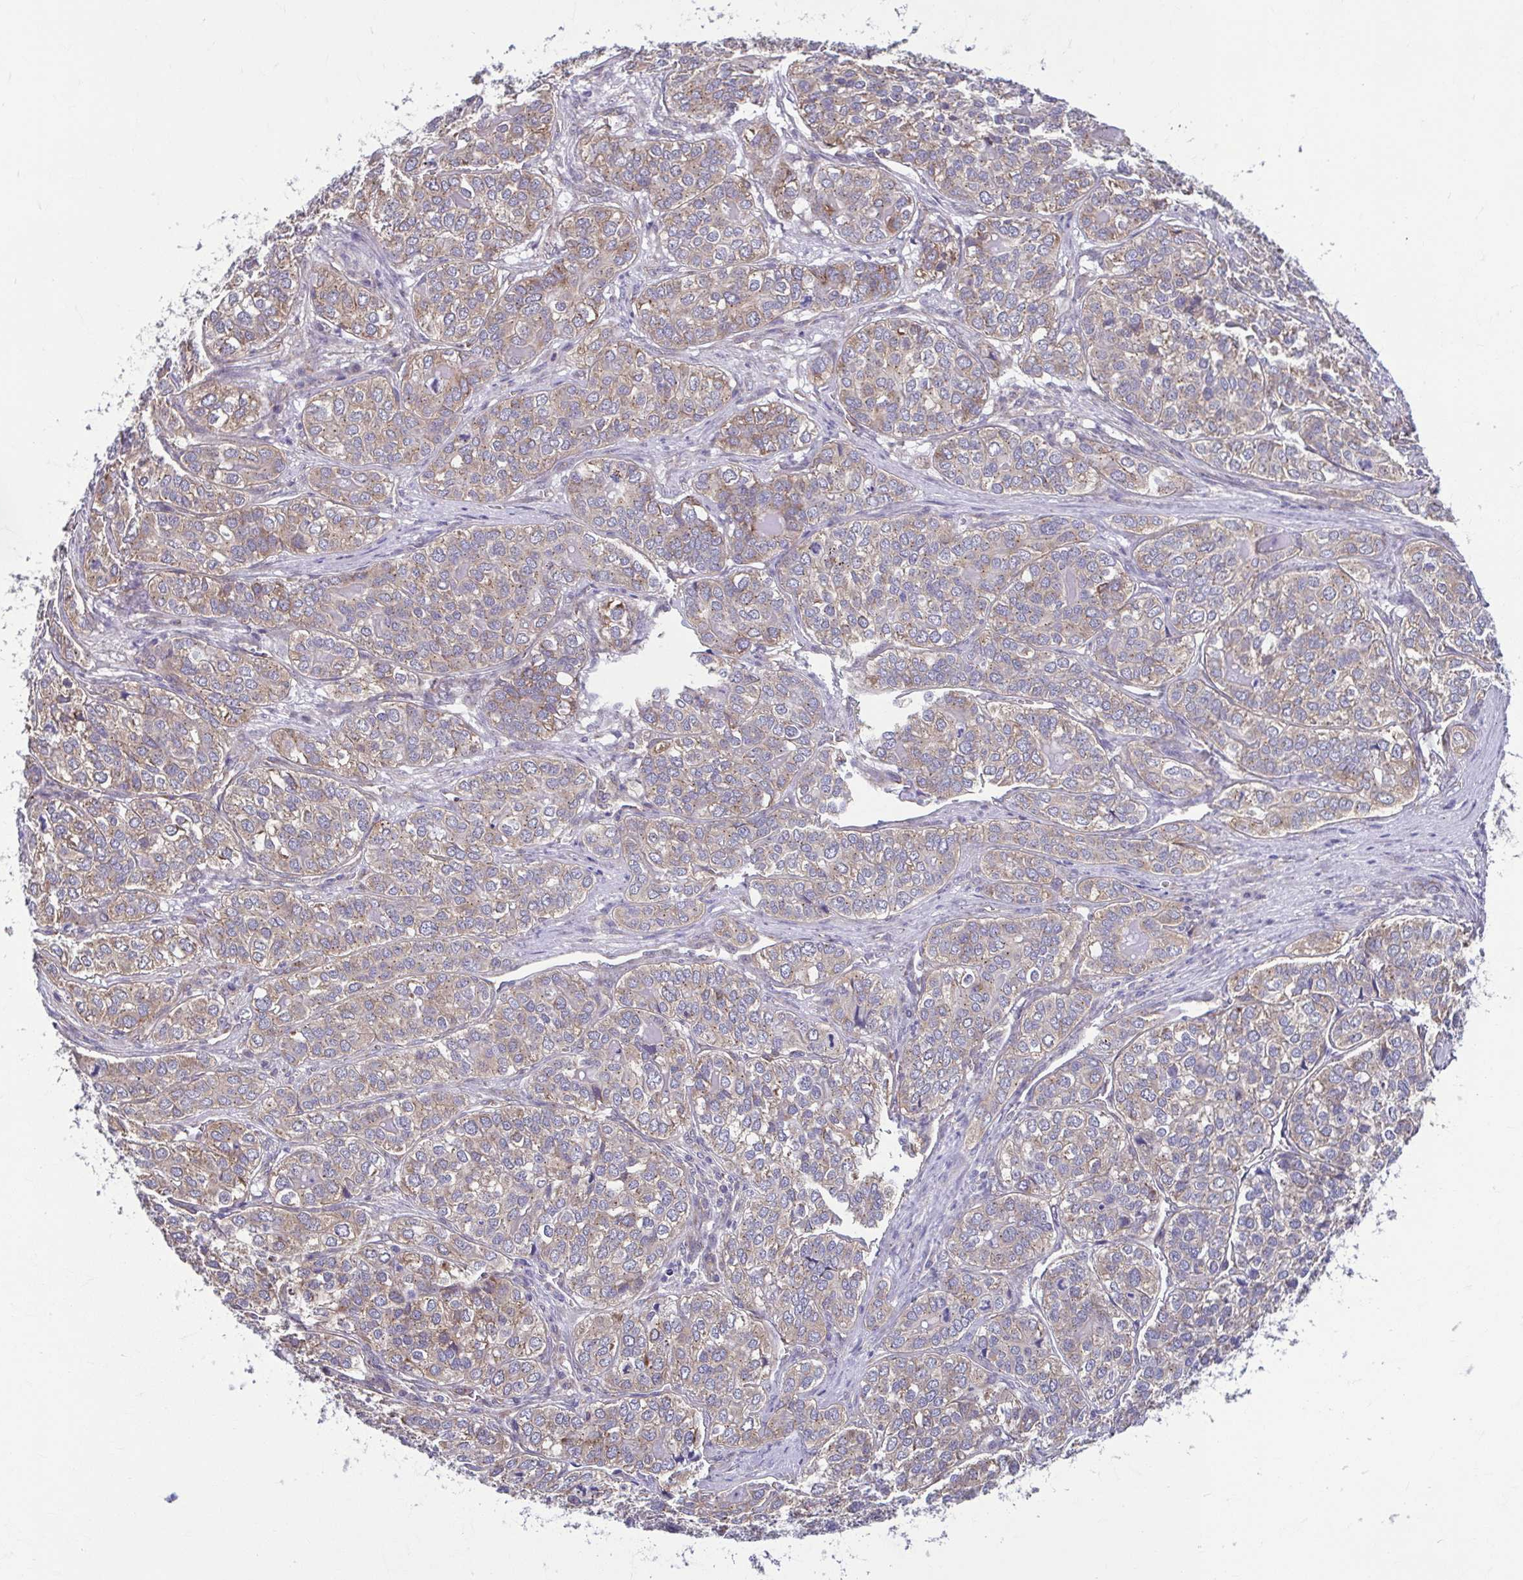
{"staining": {"intensity": "weak", "quantity": ">75%", "location": "cytoplasmic/membranous"}, "tissue": "liver cancer", "cell_type": "Tumor cells", "image_type": "cancer", "snomed": [{"axis": "morphology", "description": "Cholangiocarcinoma"}, {"axis": "topography", "description": "Liver"}], "caption": "An immunohistochemistry (IHC) micrograph of neoplastic tissue is shown. Protein staining in brown shows weak cytoplasmic/membranous positivity in cholangiocarcinoma (liver) within tumor cells. (brown staining indicates protein expression, while blue staining denotes nuclei).", "gene": "TMEM108", "patient": {"sex": "male", "age": 56}}